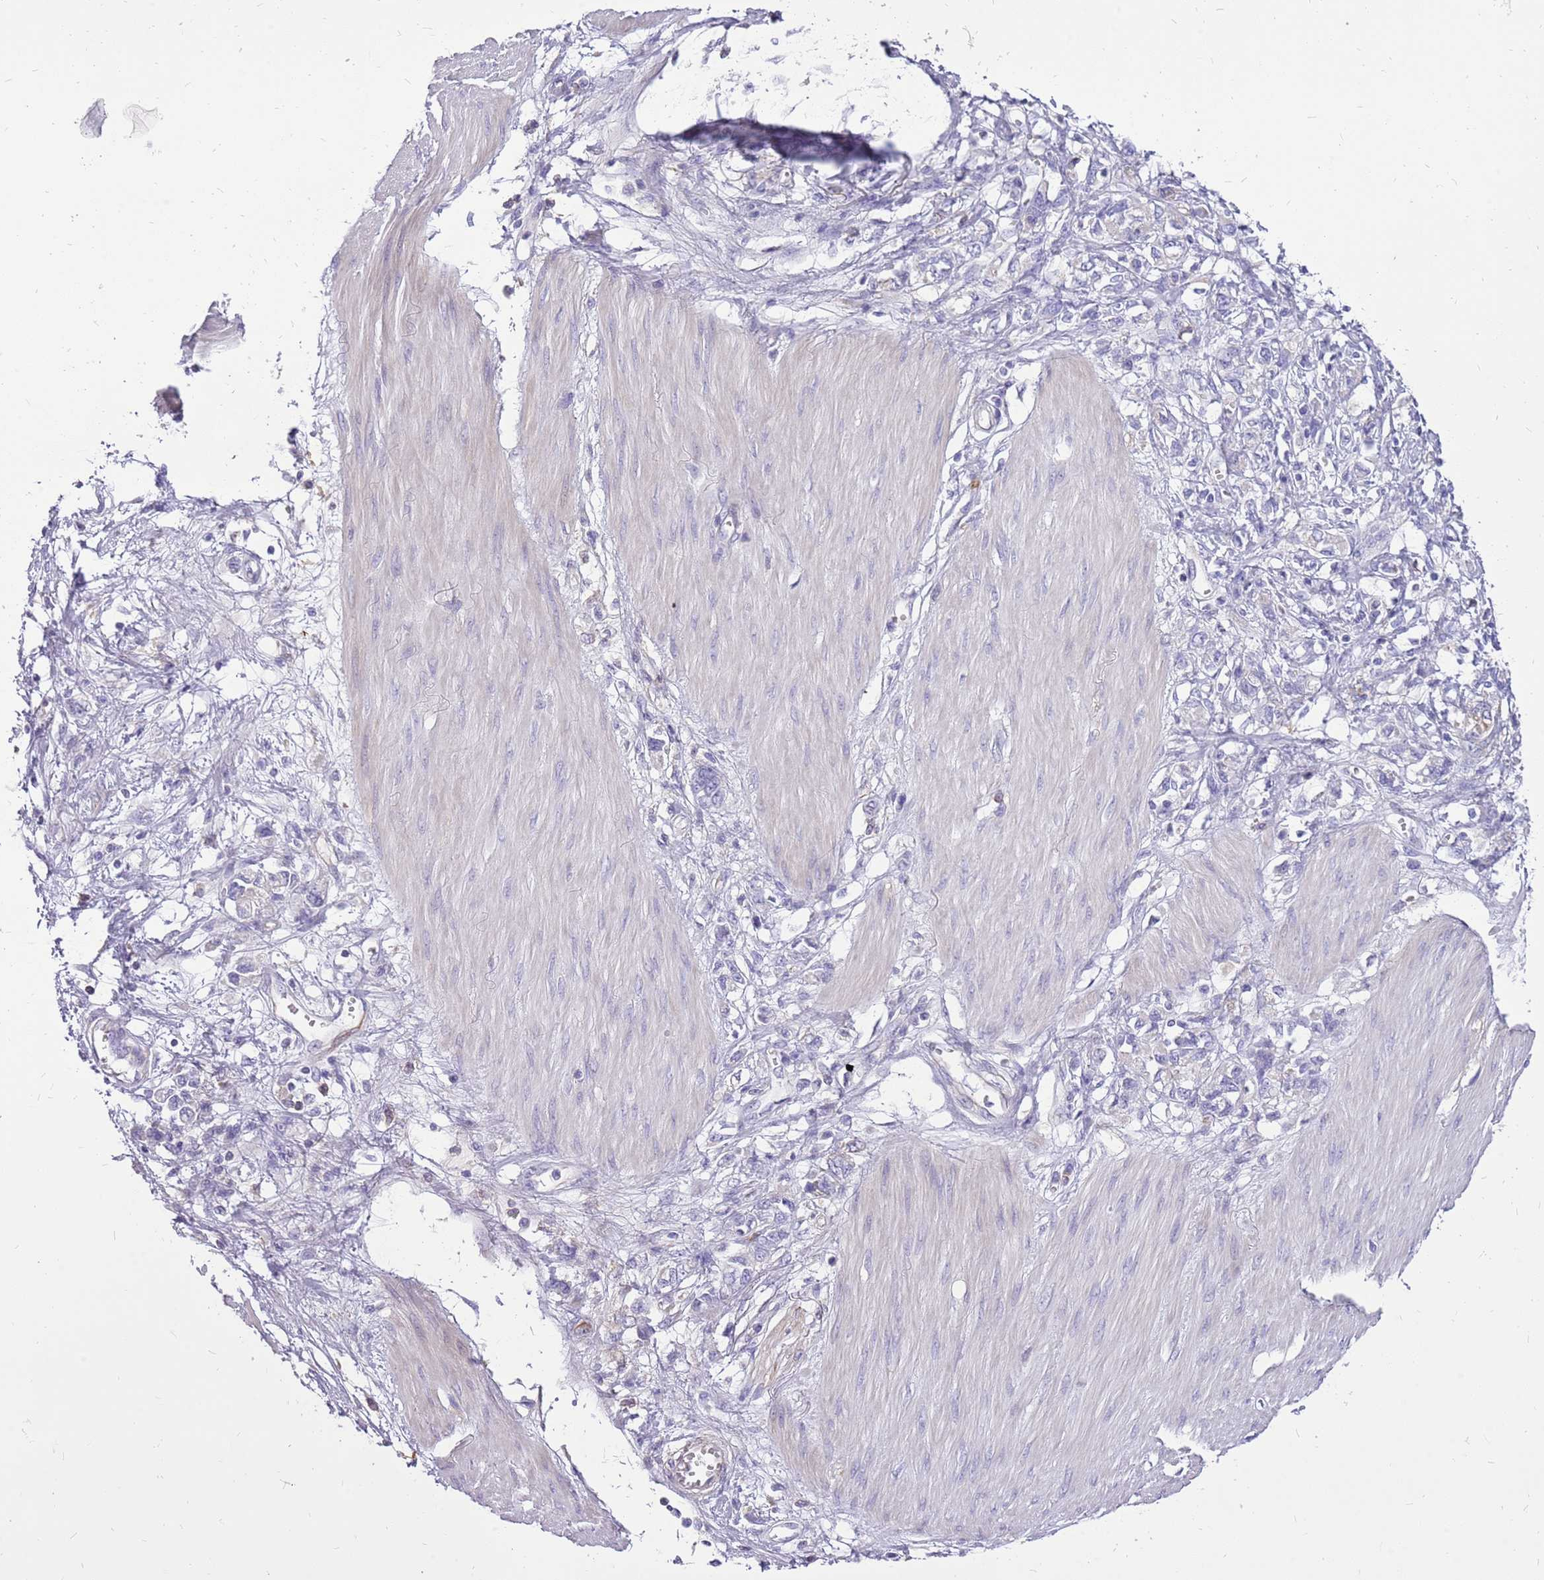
{"staining": {"intensity": "negative", "quantity": "none", "location": "none"}, "tissue": "stomach cancer", "cell_type": "Tumor cells", "image_type": "cancer", "snomed": [{"axis": "morphology", "description": "Adenocarcinoma, NOS"}, {"axis": "topography", "description": "Stomach"}], "caption": "This is a histopathology image of IHC staining of adenocarcinoma (stomach), which shows no expression in tumor cells.", "gene": "WDR90", "patient": {"sex": "female", "age": 76}}